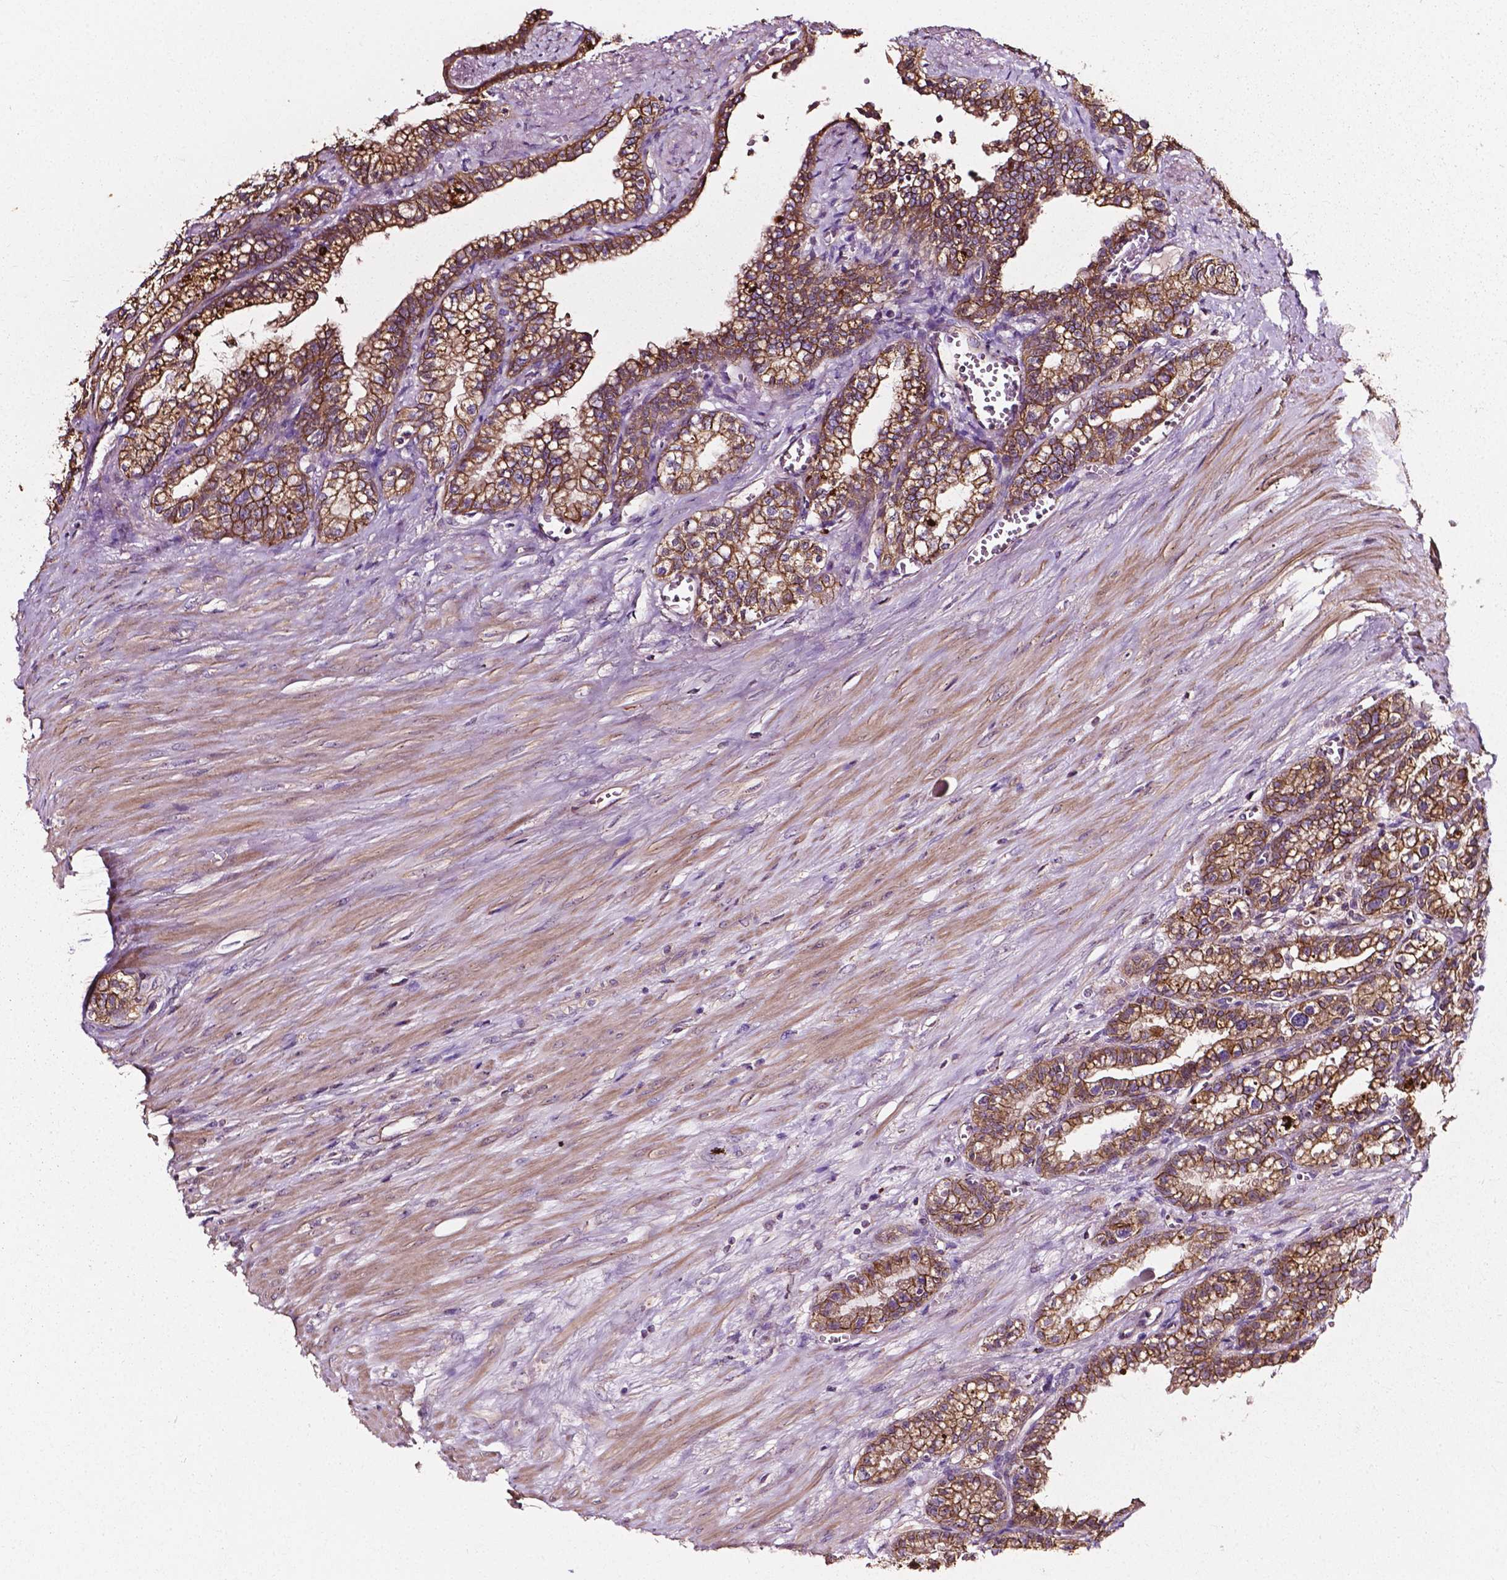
{"staining": {"intensity": "moderate", "quantity": ">75%", "location": "cytoplasmic/membranous"}, "tissue": "seminal vesicle", "cell_type": "Glandular cells", "image_type": "normal", "snomed": [{"axis": "morphology", "description": "Normal tissue, NOS"}, {"axis": "morphology", "description": "Urothelial carcinoma, NOS"}, {"axis": "topography", "description": "Urinary bladder"}, {"axis": "topography", "description": "Seminal veicle"}], "caption": "Immunohistochemical staining of normal seminal vesicle demonstrates medium levels of moderate cytoplasmic/membranous positivity in about >75% of glandular cells.", "gene": "ATG16L1", "patient": {"sex": "male", "age": 76}}